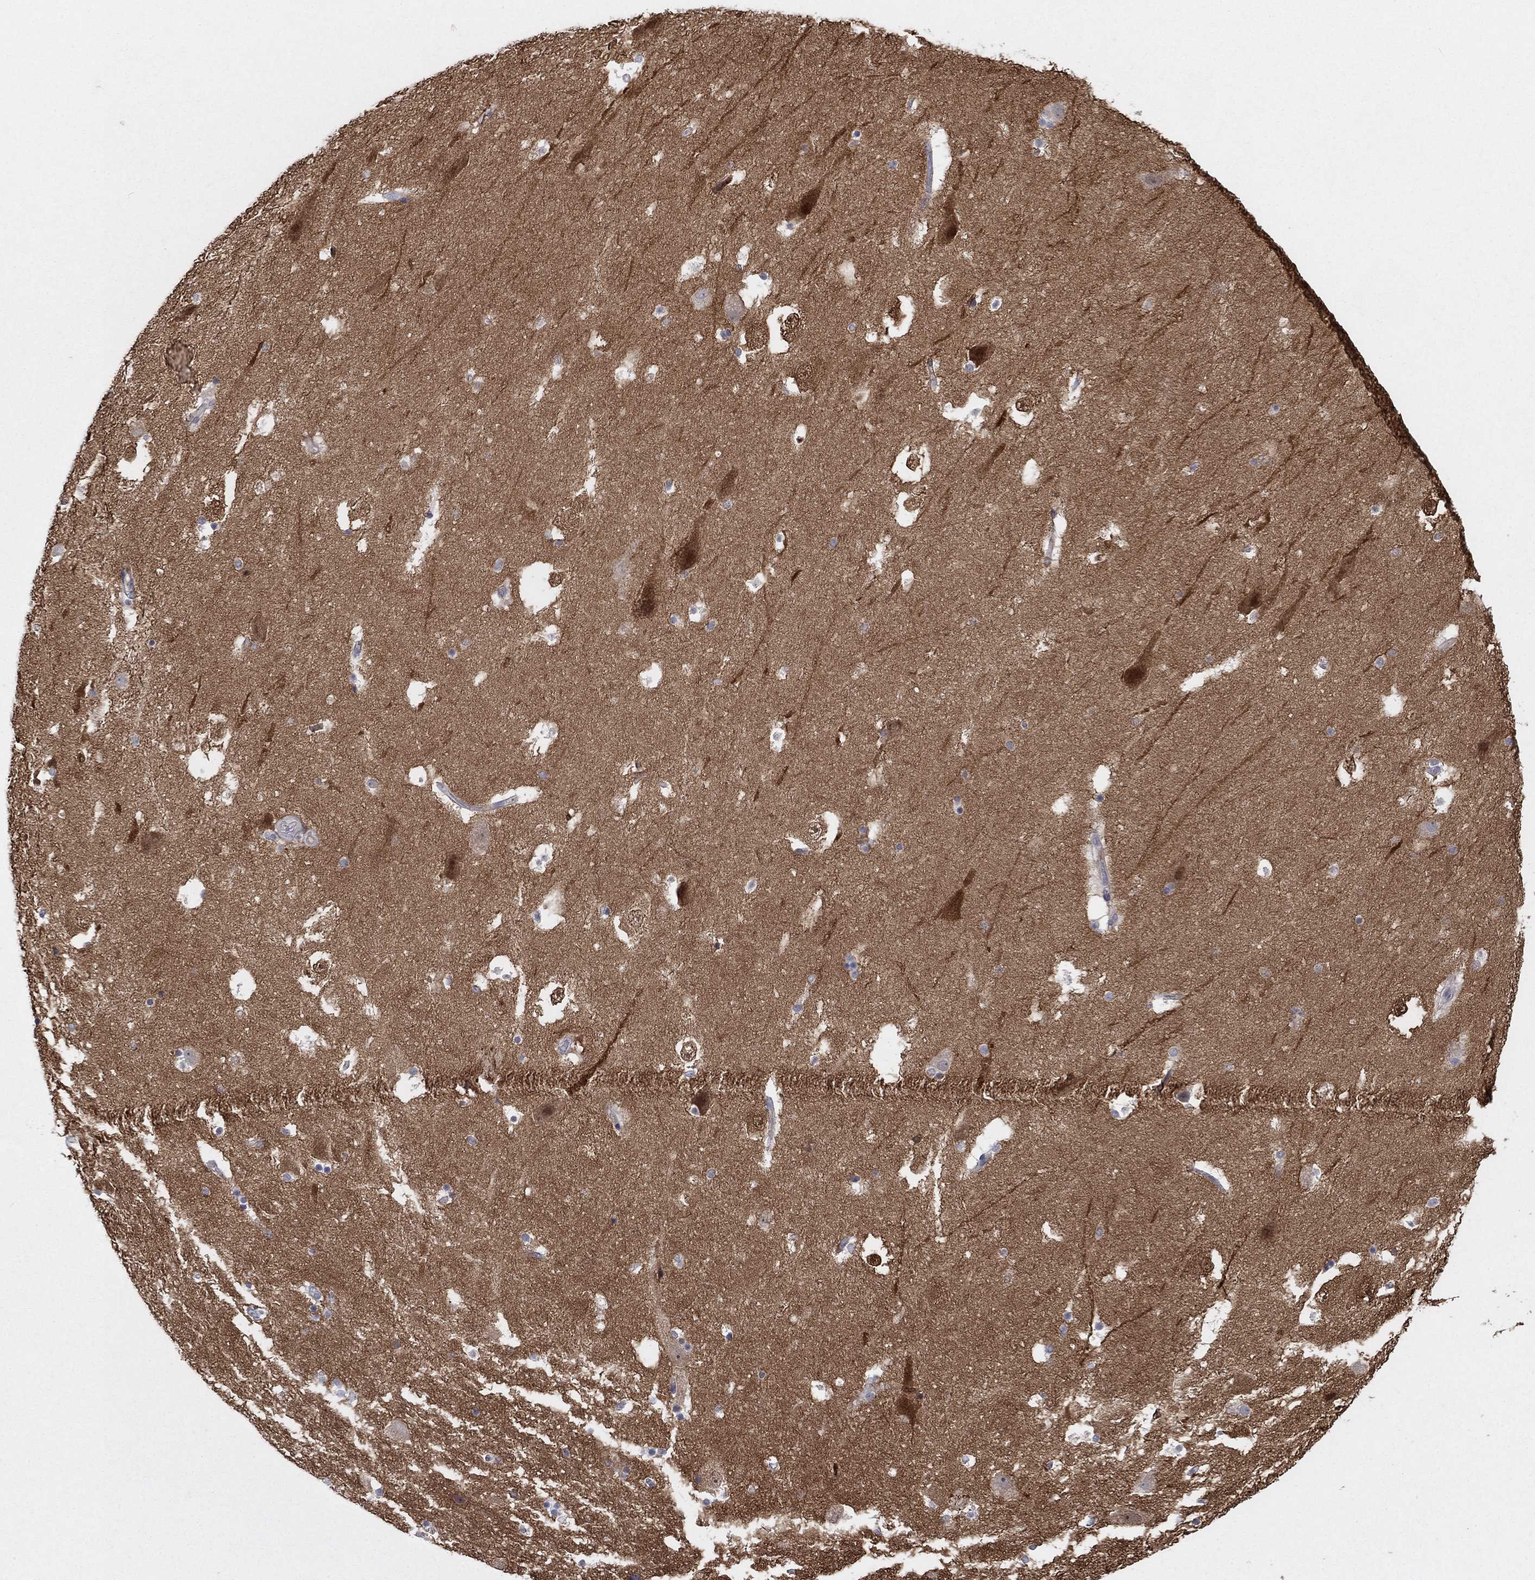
{"staining": {"intensity": "negative", "quantity": "none", "location": "none"}, "tissue": "hippocampus", "cell_type": "Glial cells", "image_type": "normal", "snomed": [{"axis": "morphology", "description": "Normal tissue, NOS"}, {"axis": "topography", "description": "Hippocampus"}], "caption": "An immunohistochemistry (IHC) histopathology image of benign hippocampus is shown. There is no staining in glial cells of hippocampus. (DAB (3,3'-diaminobenzidine) IHC, high magnification).", "gene": "AMN1", "patient": {"sex": "male", "age": 51}}